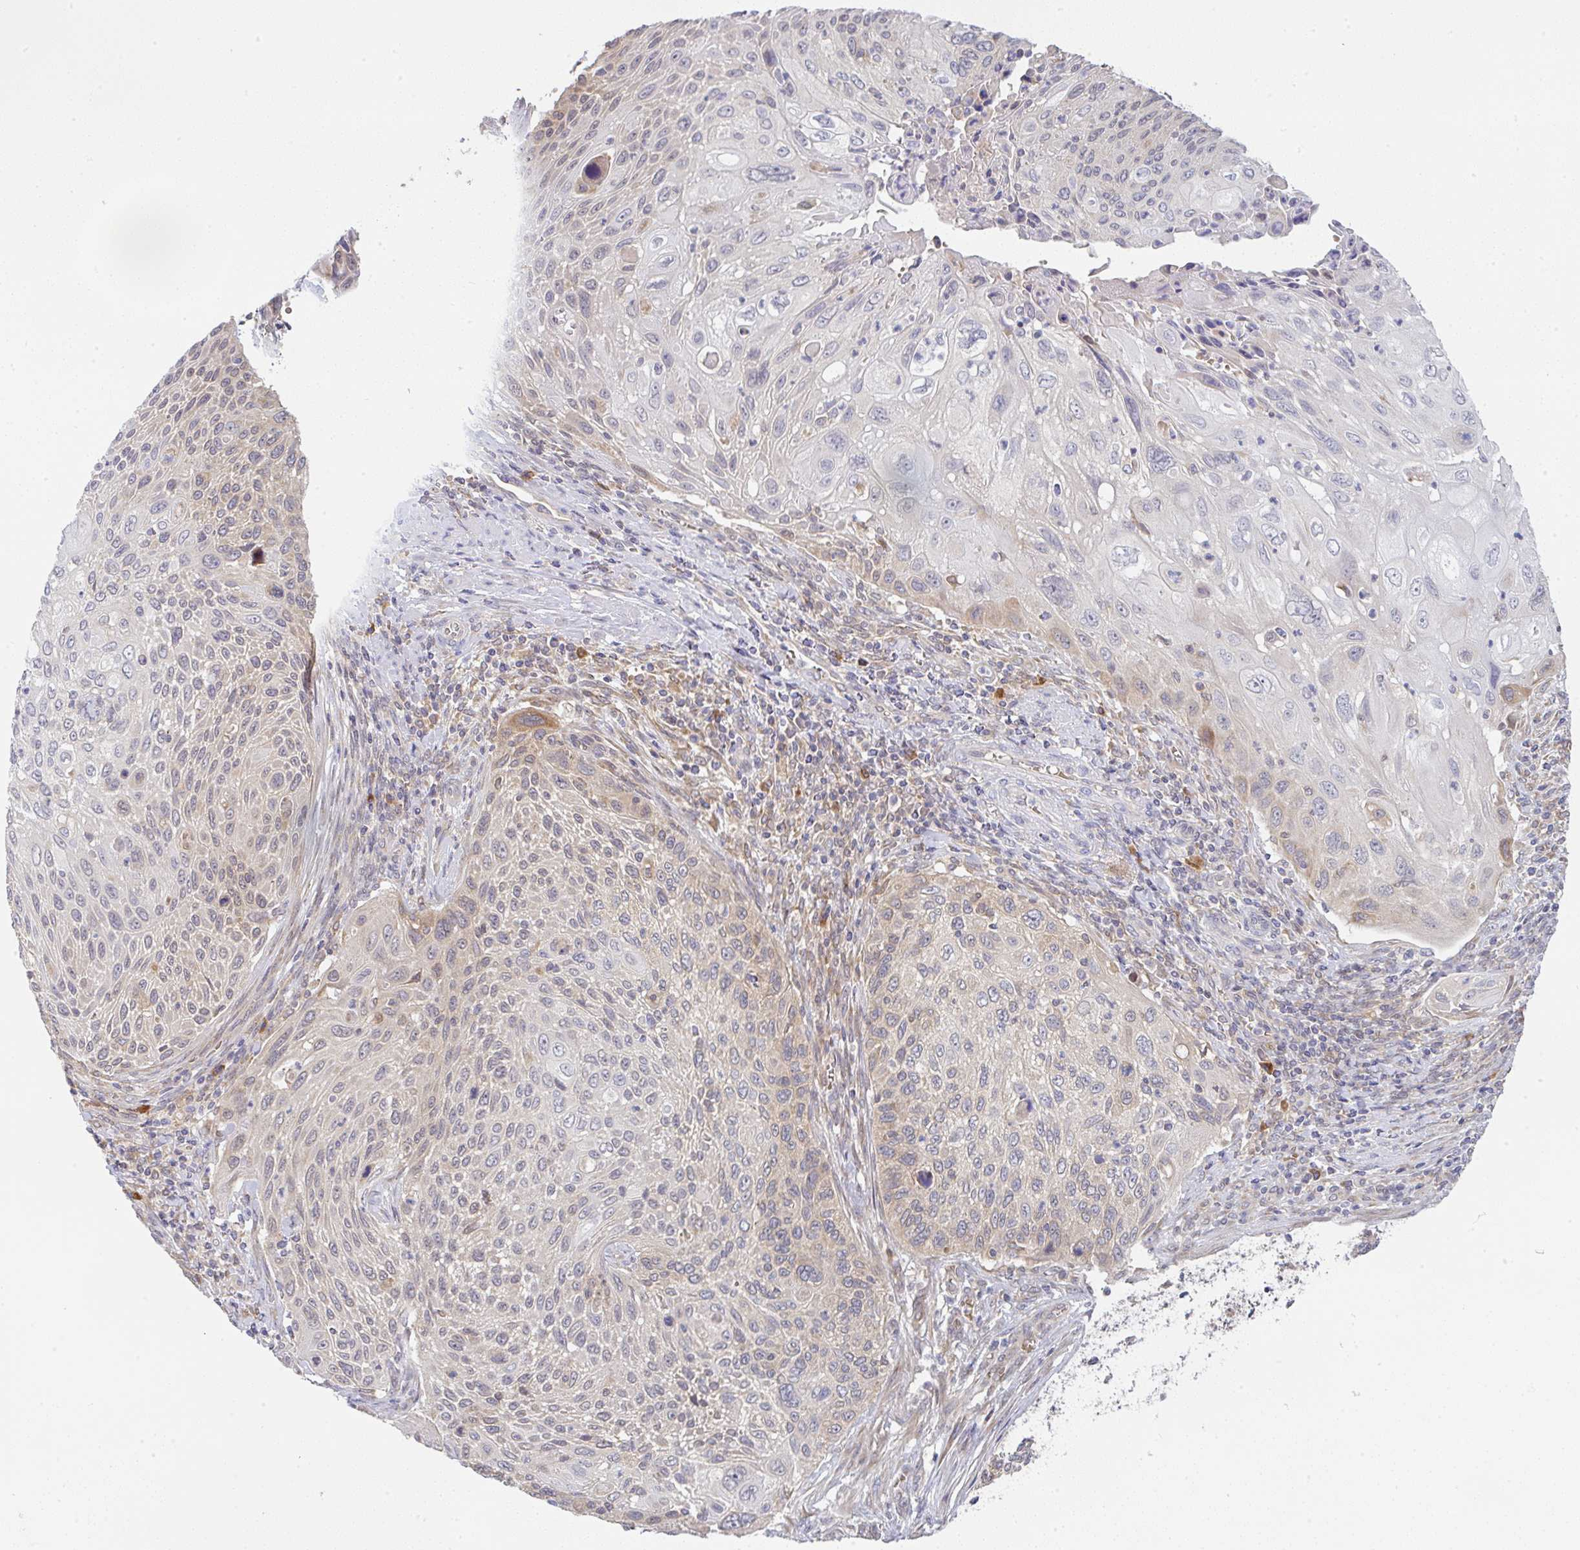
{"staining": {"intensity": "moderate", "quantity": "<25%", "location": "cytoplasmic/membranous"}, "tissue": "cervical cancer", "cell_type": "Tumor cells", "image_type": "cancer", "snomed": [{"axis": "morphology", "description": "Squamous cell carcinoma, NOS"}, {"axis": "topography", "description": "Cervix"}], "caption": "Cervical cancer (squamous cell carcinoma) stained with DAB immunohistochemistry (IHC) displays low levels of moderate cytoplasmic/membranous positivity in approximately <25% of tumor cells.", "gene": "DERL2", "patient": {"sex": "female", "age": 70}}